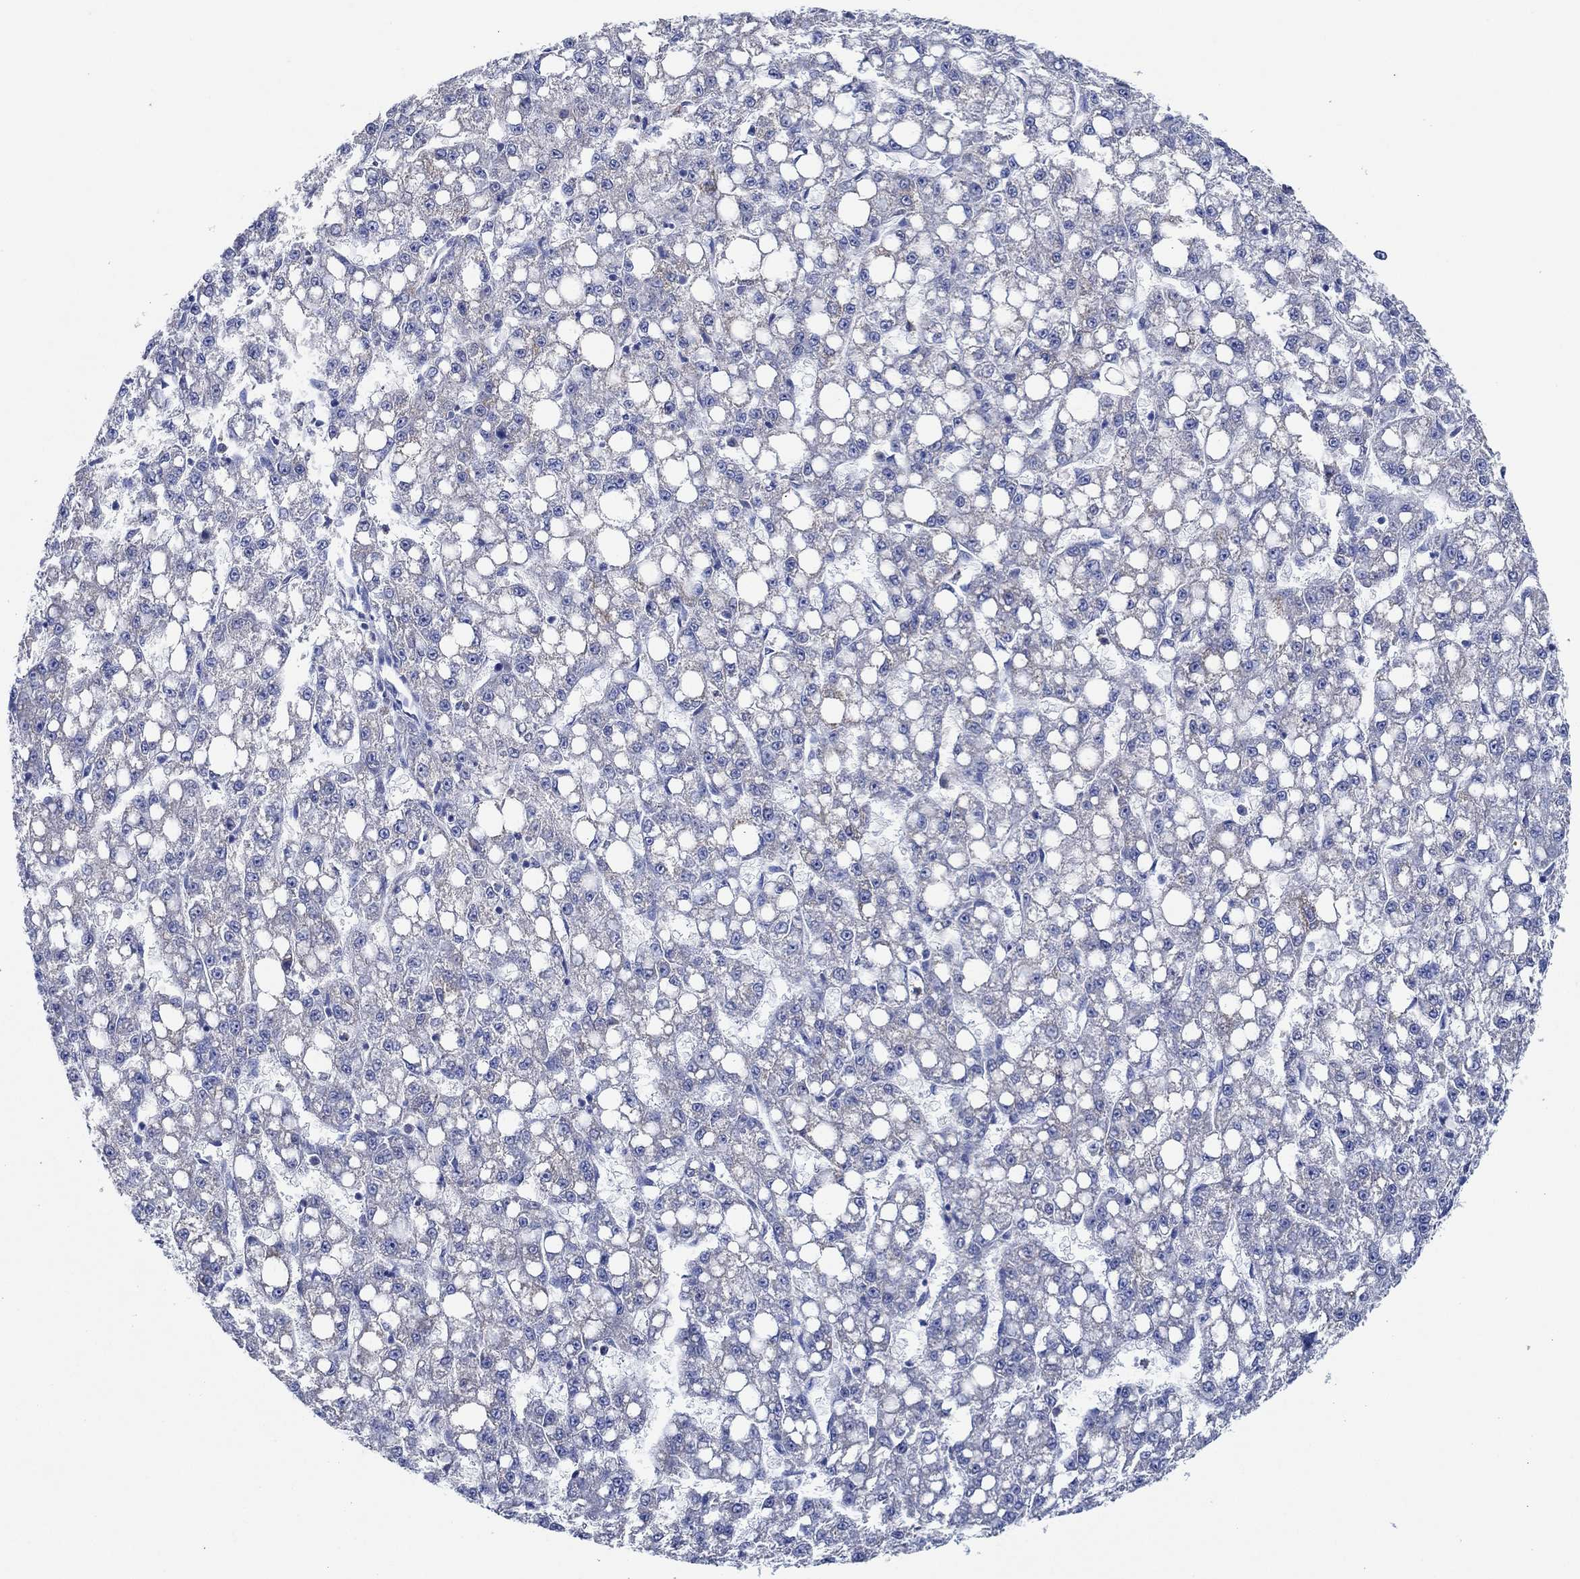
{"staining": {"intensity": "negative", "quantity": "none", "location": "none"}, "tissue": "liver cancer", "cell_type": "Tumor cells", "image_type": "cancer", "snomed": [{"axis": "morphology", "description": "Carcinoma, Hepatocellular, NOS"}, {"axis": "topography", "description": "Liver"}], "caption": "DAB immunohistochemical staining of human liver cancer (hepatocellular carcinoma) displays no significant expression in tumor cells.", "gene": "CPM", "patient": {"sex": "female", "age": 65}}